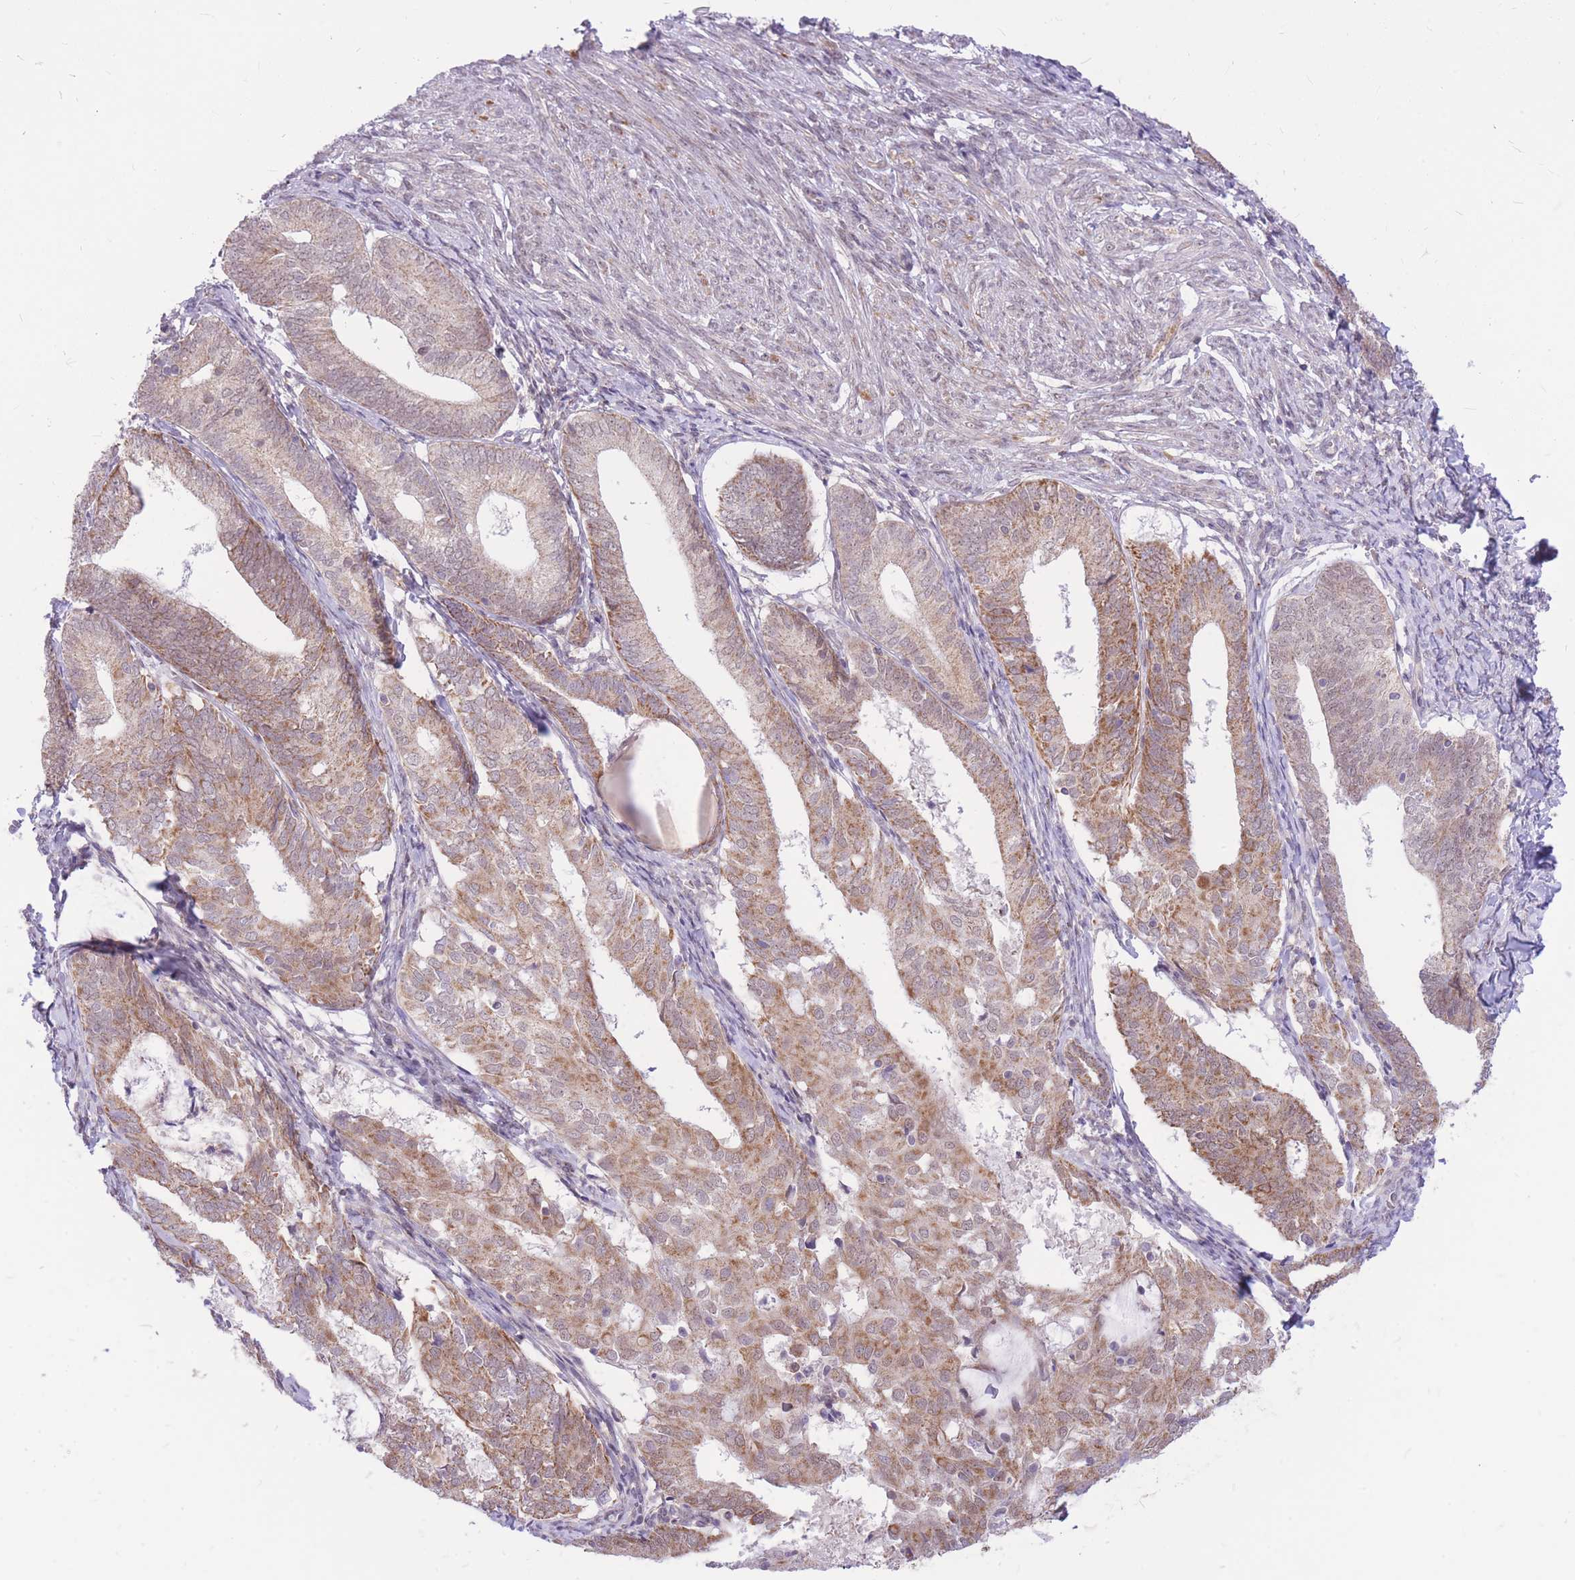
{"staining": {"intensity": "moderate", "quantity": ">75%", "location": "cytoplasmic/membranous"}, "tissue": "endometrial cancer", "cell_type": "Tumor cells", "image_type": "cancer", "snomed": [{"axis": "morphology", "description": "Adenocarcinoma, NOS"}, {"axis": "topography", "description": "Endometrium"}], "caption": "DAB immunohistochemical staining of endometrial cancer (adenocarcinoma) exhibits moderate cytoplasmic/membranous protein expression in approximately >75% of tumor cells.", "gene": "MINDY2", "patient": {"sex": "female", "age": 87}}